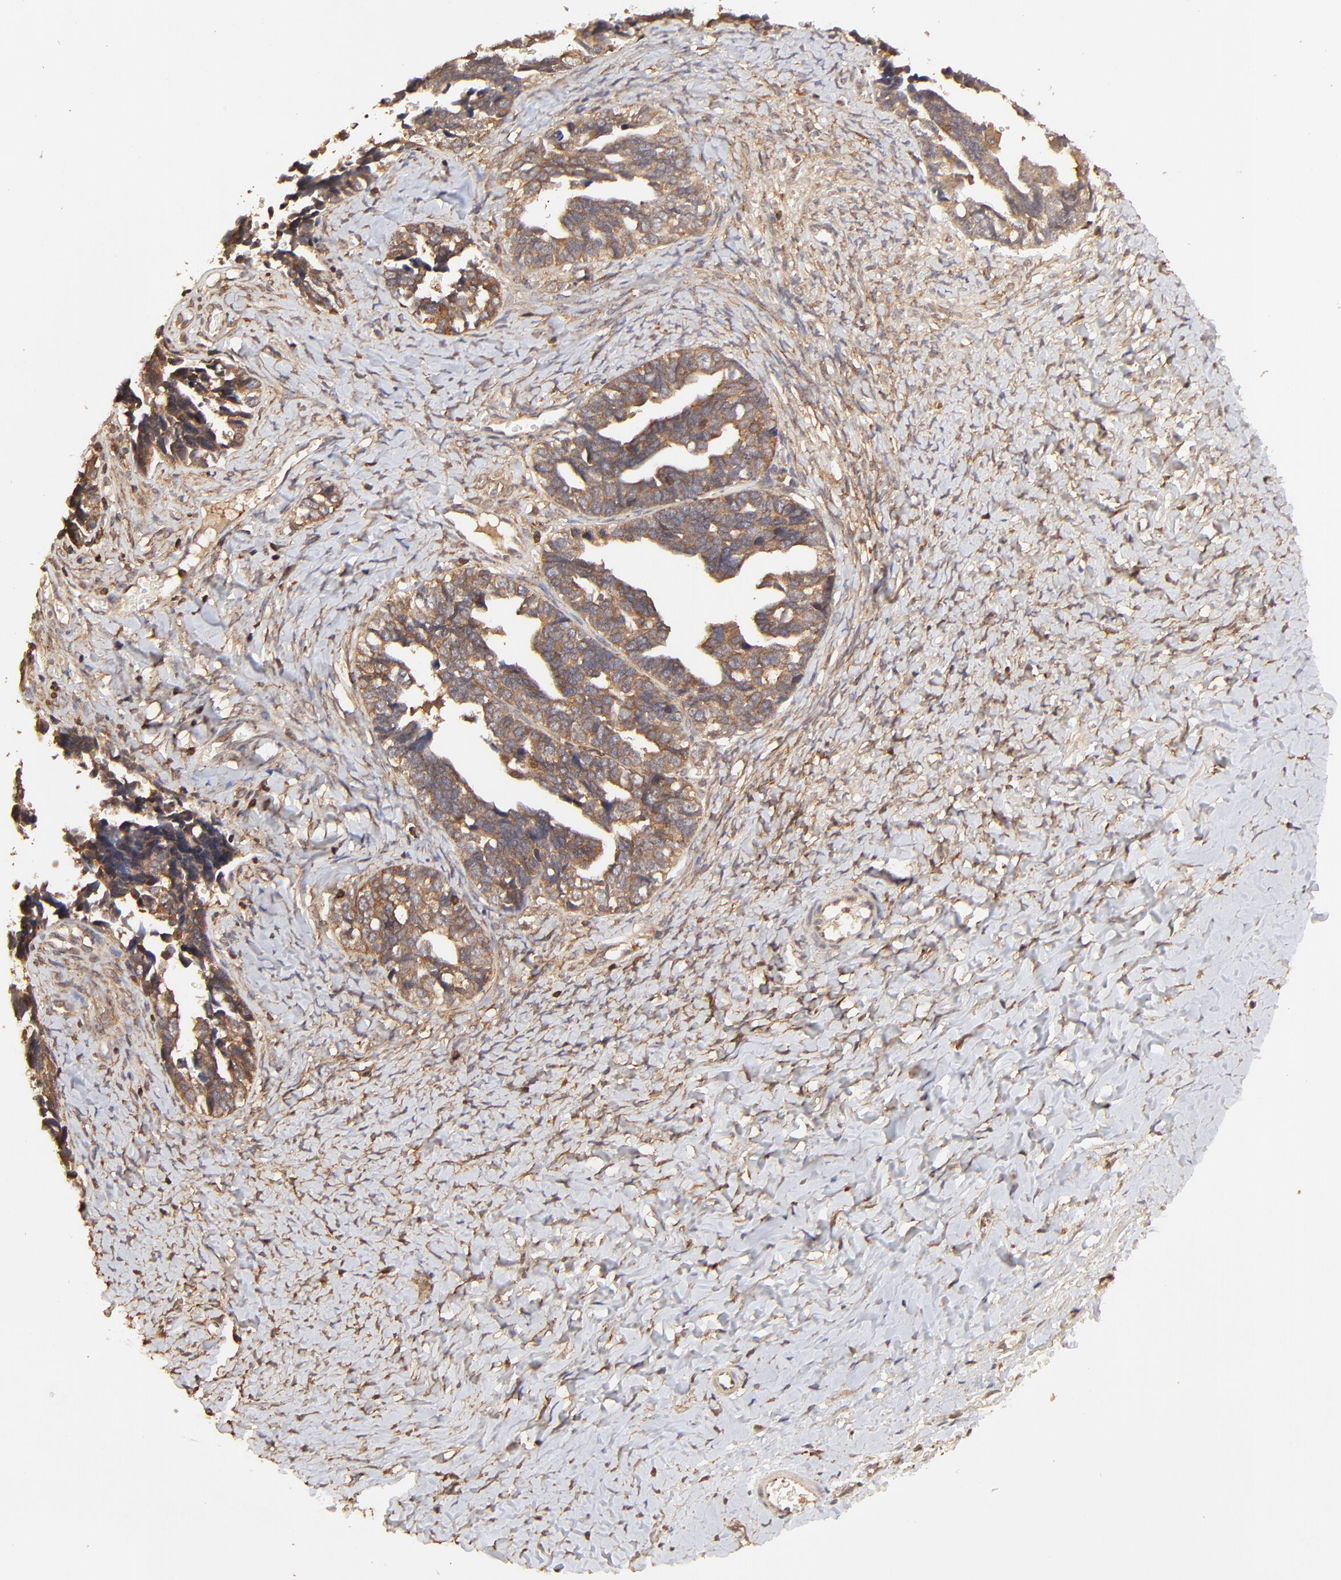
{"staining": {"intensity": "moderate", "quantity": ">75%", "location": "cytoplasmic/membranous,nuclear"}, "tissue": "ovarian cancer", "cell_type": "Tumor cells", "image_type": "cancer", "snomed": [{"axis": "morphology", "description": "Cystadenocarcinoma, serous, NOS"}, {"axis": "topography", "description": "Ovary"}], "caption": "A histopathology image of ovarian cancer (serous cystadenocarcinoma) stained for a protein demonstrates moderate cytoplasmic/membranous and nuclear brown staining in tumor cells.", "gene": "STON2", "patient": {"sex": "female", "age": 77}}